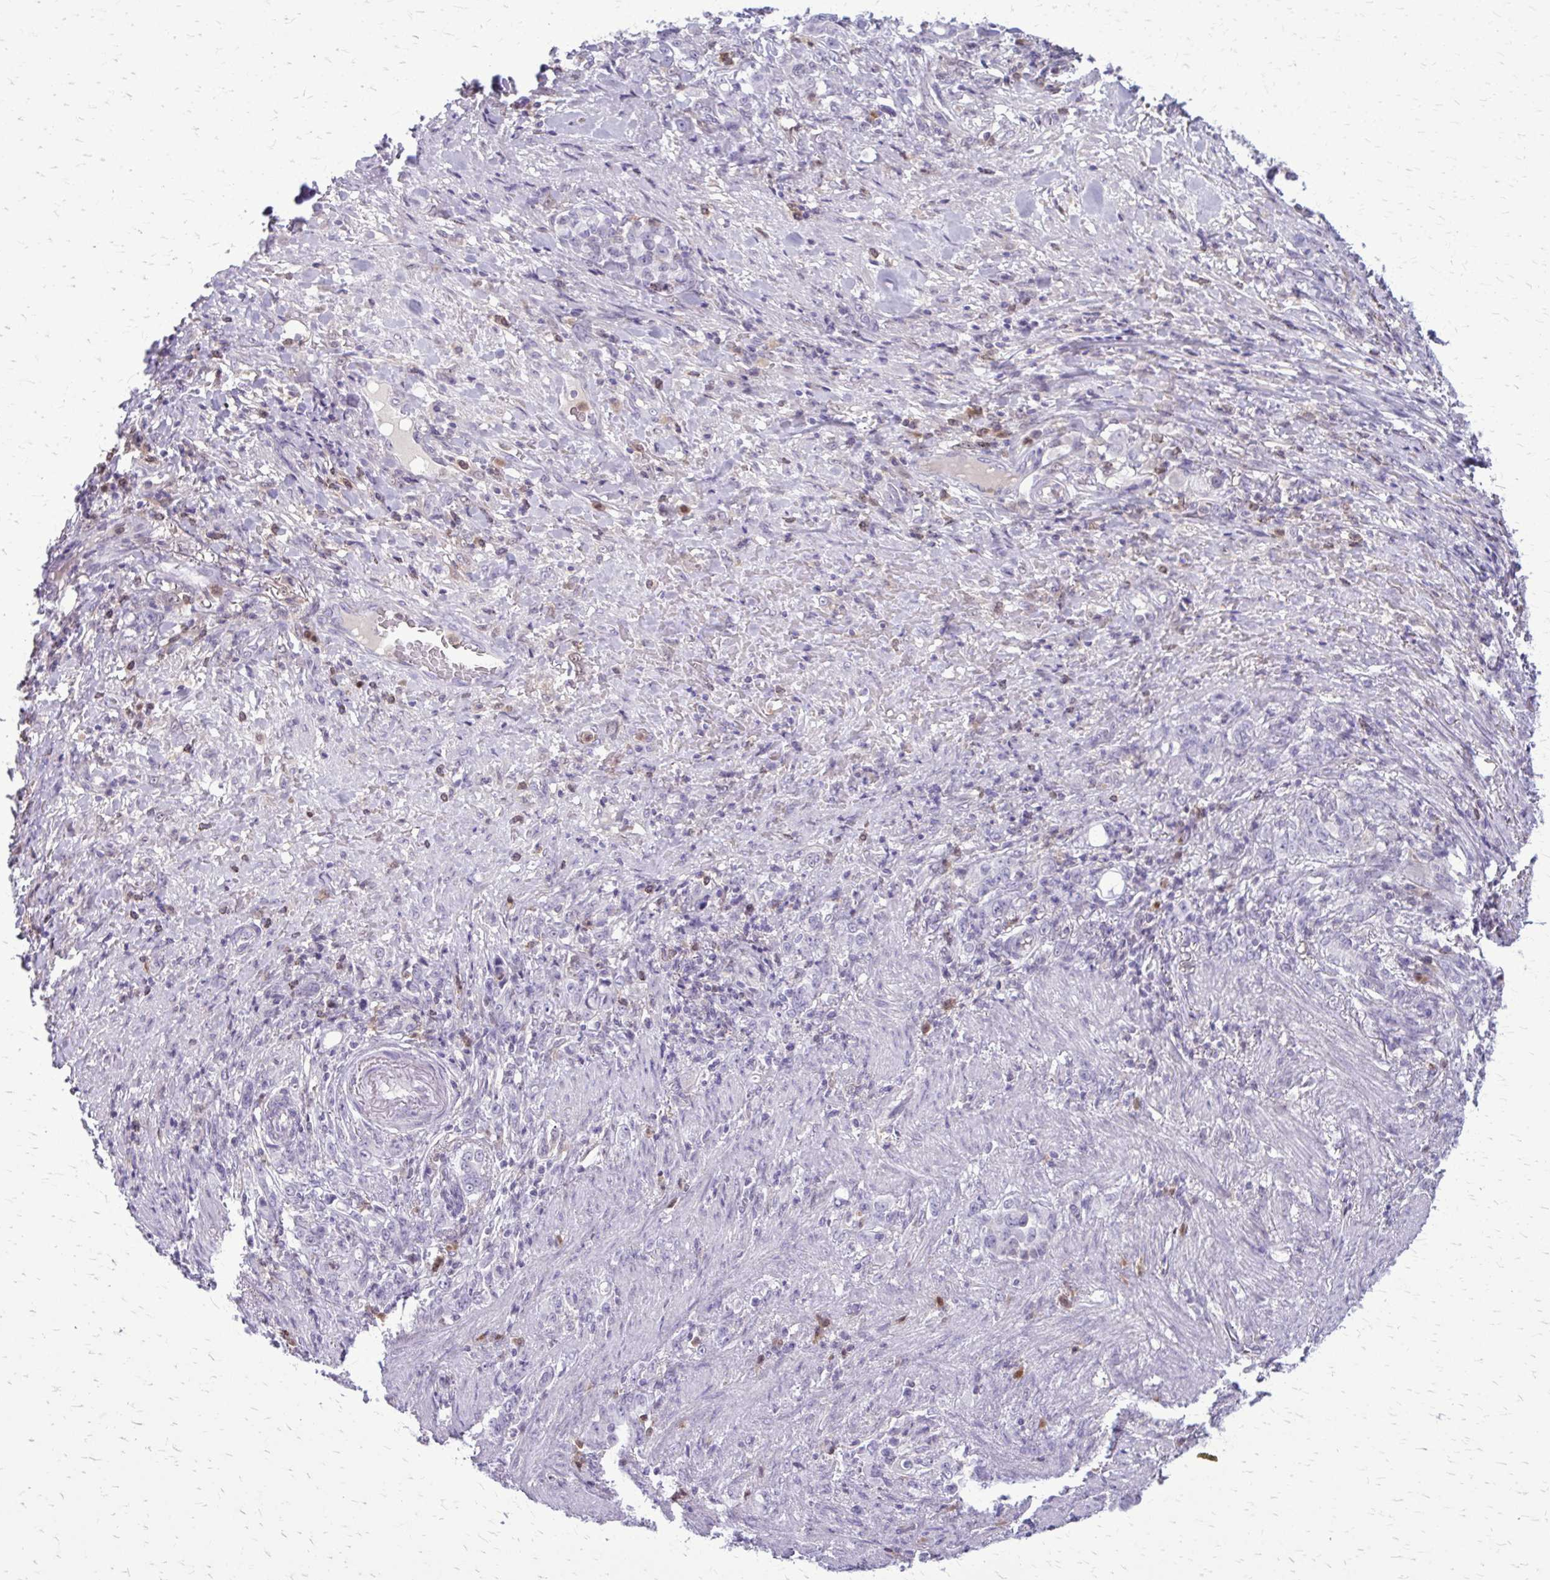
{"staining": {"intensity": "negative", "quantity": "none", "location": "none"}, "tissue": "stomach cancer", "cell_type": "Tumor cells", "image_type": "cancer", "snomed": [{"axis": "morphology", "description": "Adenocarcinoma, NOS"}, {"axis": "topography", "description": "Stomach"}], "caption": "This is an immunohistochemistry (IHC) histopathology image of human stomach cancer (adenocarcinoma). There is no staining in tumor cells.", "gene": "GLRX", "patient": {"sex": "female", "age": 79}}